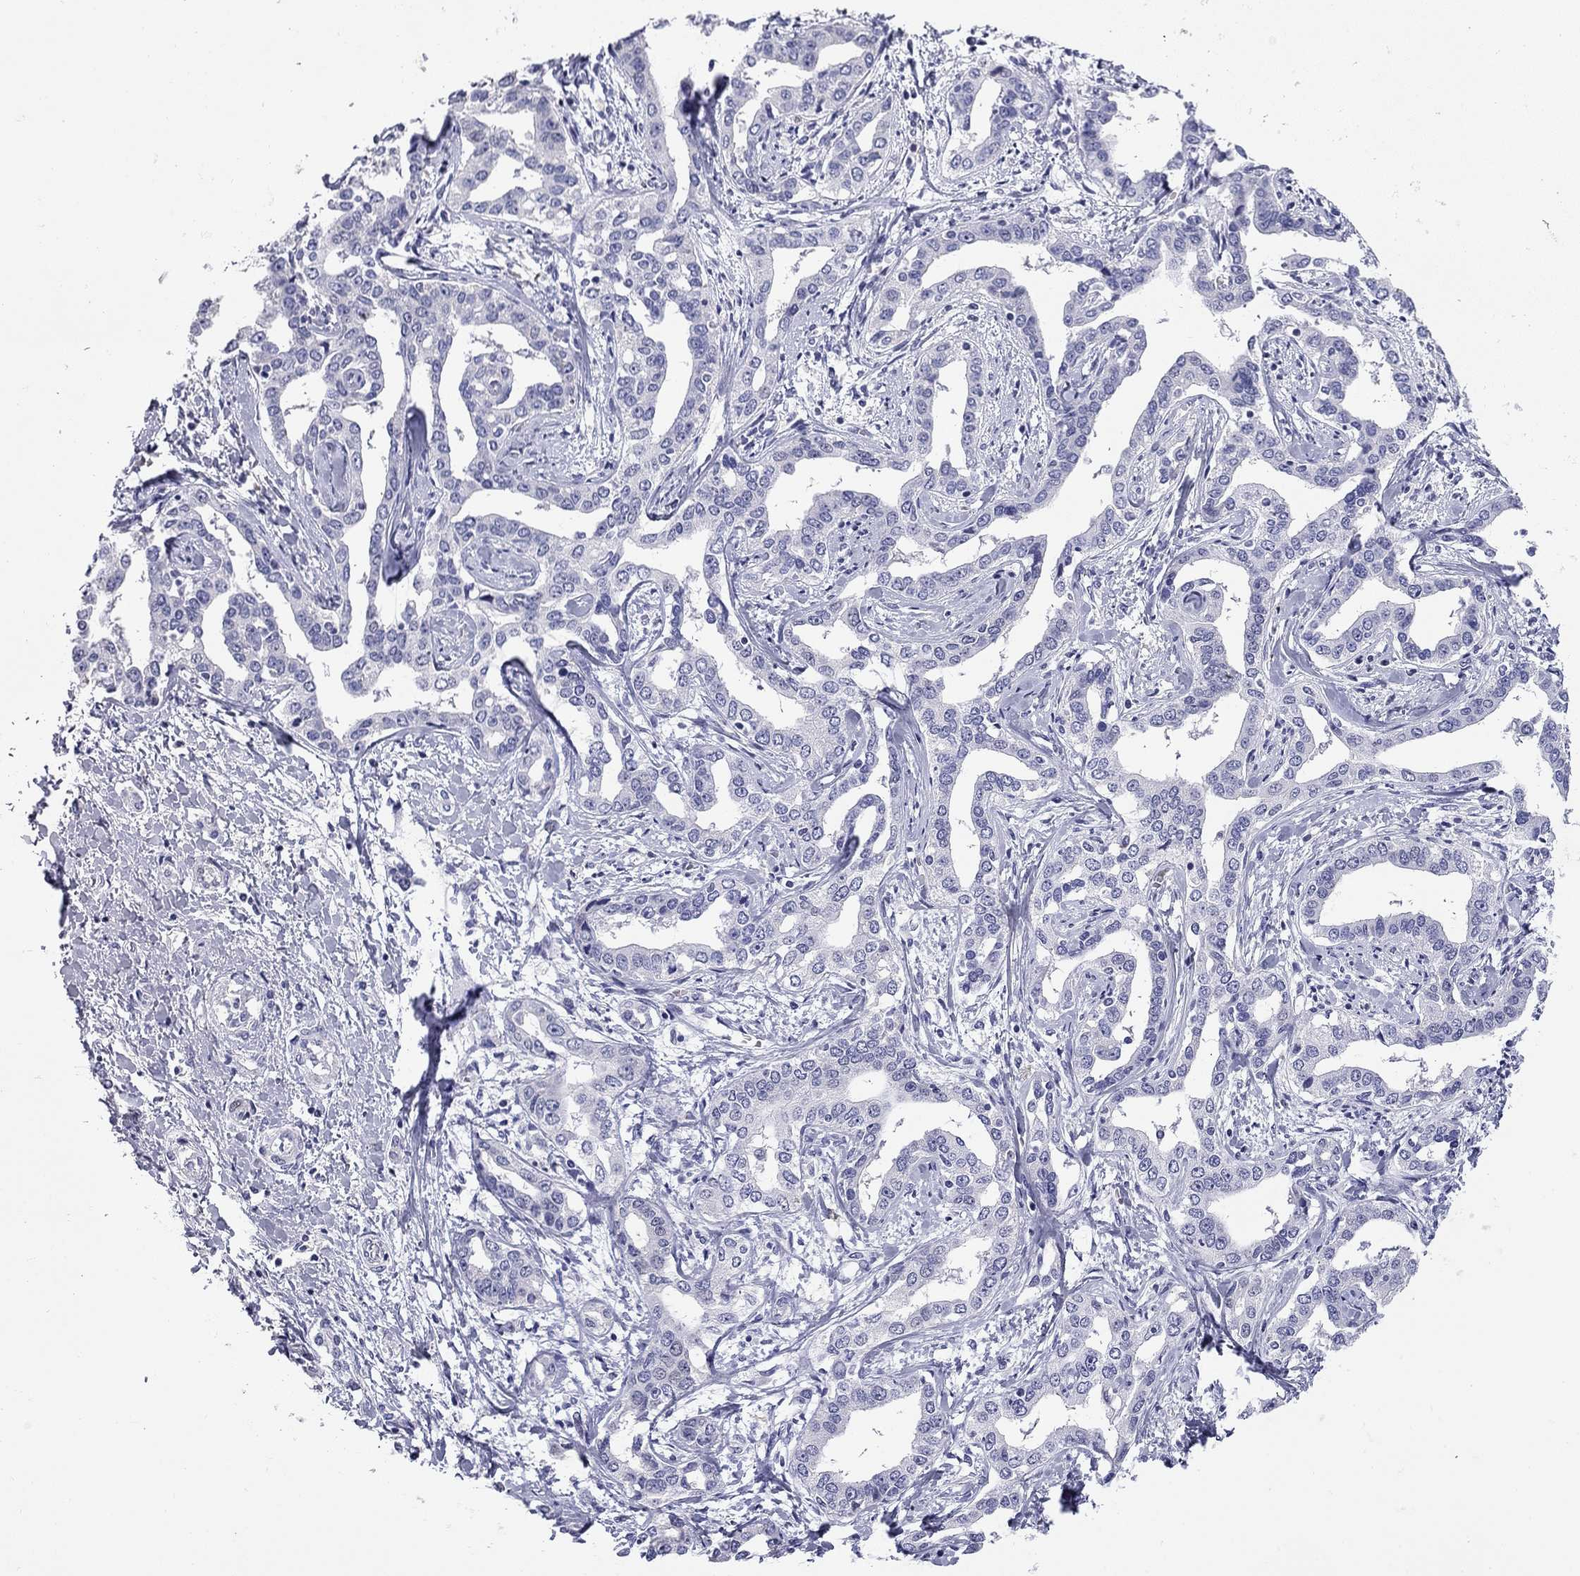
{"staining": {"intensity": "negative", "quantity": "none", "location": "none"}, "tissue": "liver cancer", "cell_type": "Tumor cells", "image_type": "cancer", "snomed": [{"axis": "morphology", "description": "Cholangiocarcinoma"}, {"axis": "topography", "description": "Liver"}], "caption": "There is no significant expression in tumor cells of liver cancer (cholangiocarcinoma). Brightfield microscopy of IHC stained with DAB (3,3'-diaminobenzidine) (brown) and hematoxylin (blue), captured at high magnification.", "gene": "C8orf88", "patient": {"sex": "male", "age": 59}}